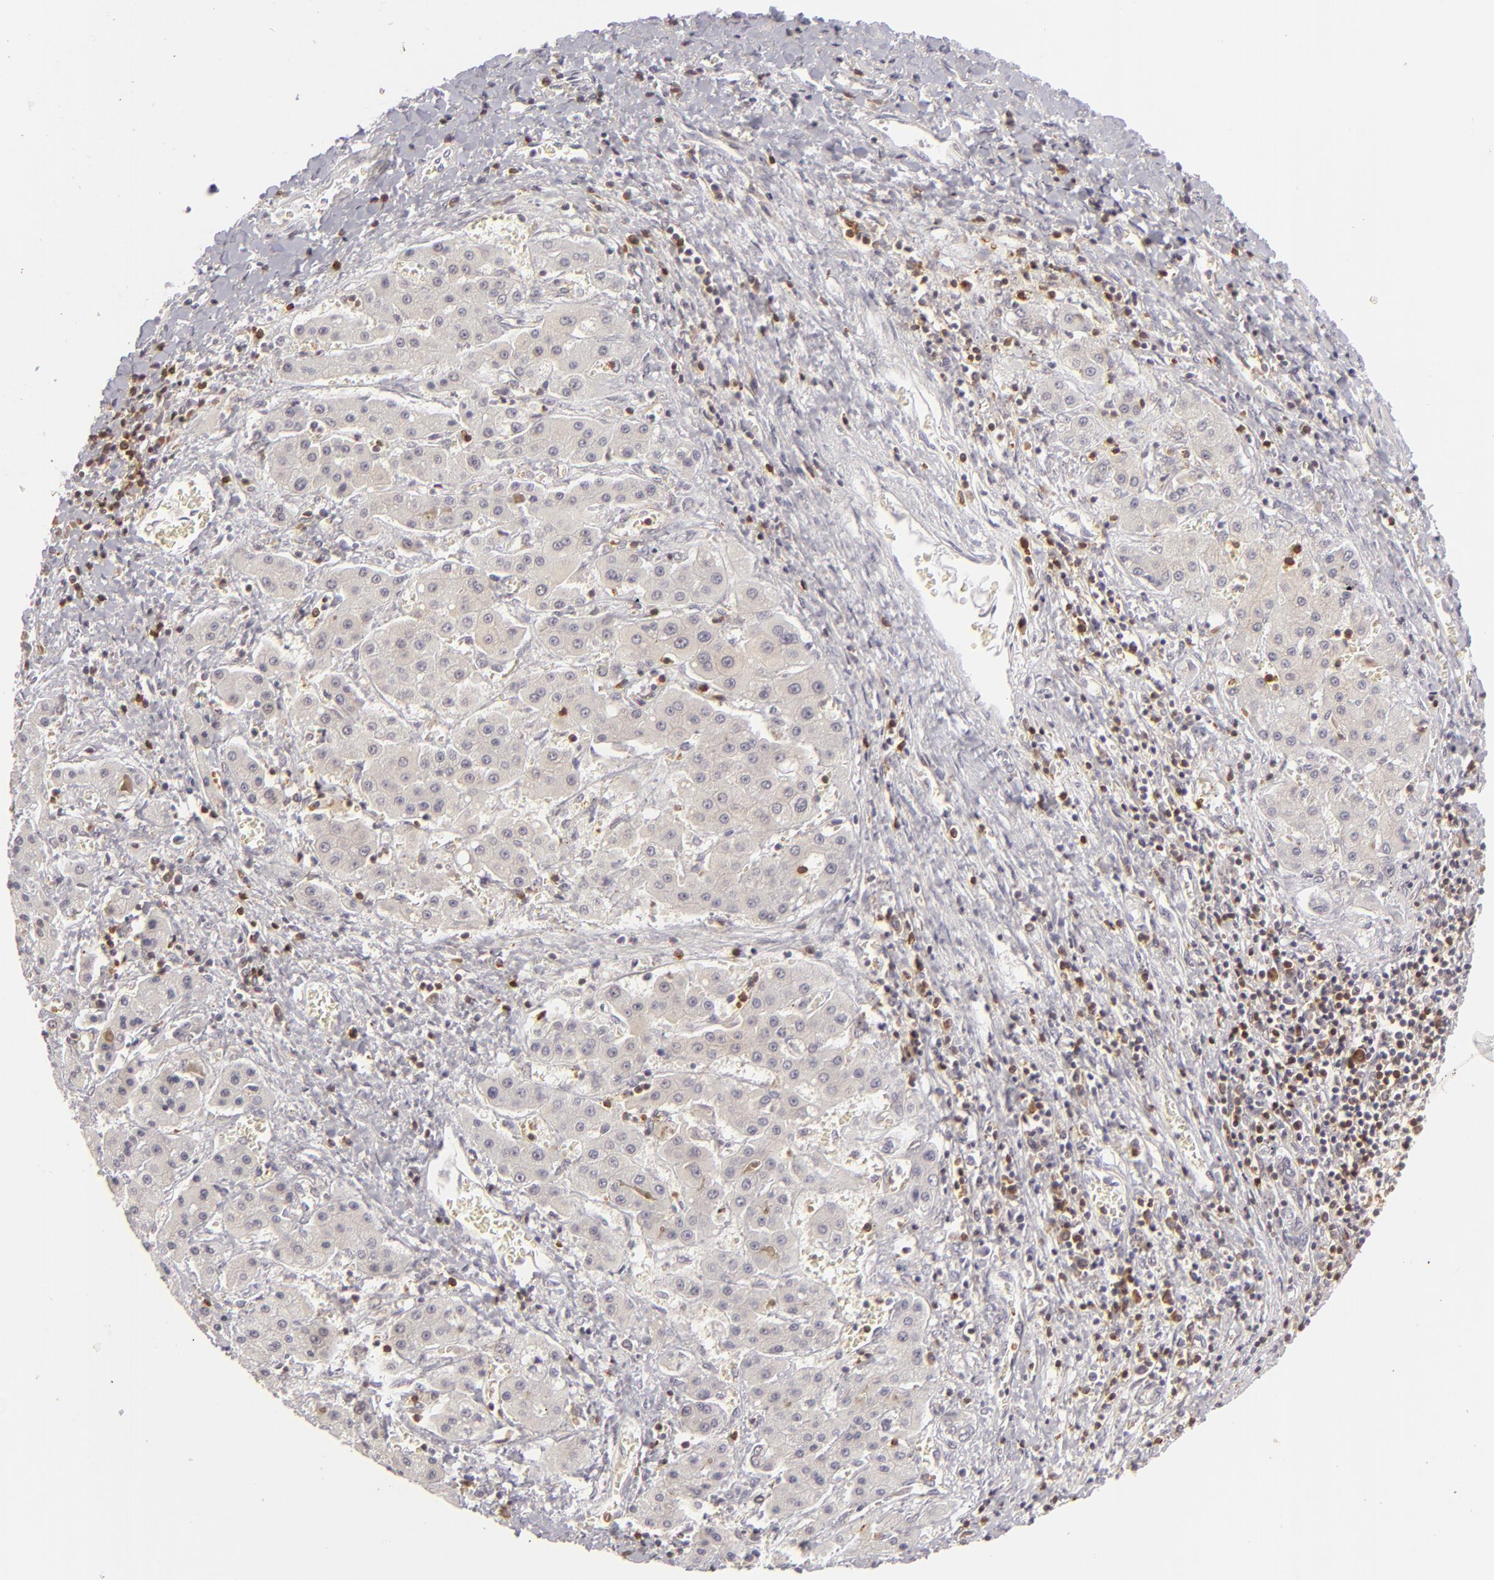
{"staining": {"intensity": "weak", "quantity": ">75%", "location": "cytoplasmic/membranous"}, "tissue": "liver cancer", "cell_type": "Tumor cells", "image_type": "cancer", "snomed": [{"axis": "morphology", "description": "Carcinoma, Hepatocellular, NOS"}, {"axis": "topography", "description": "Liver"}], "caption": "Approximately >75% of tumor cells in human hepatocellular carcinoma (liver) display weak cytoplasmic/membranous protein staining as visualized by brown immunohistochemical staining.", "gene": "APOBEC3G", "patient": {"sex": "male", "age": 24}}